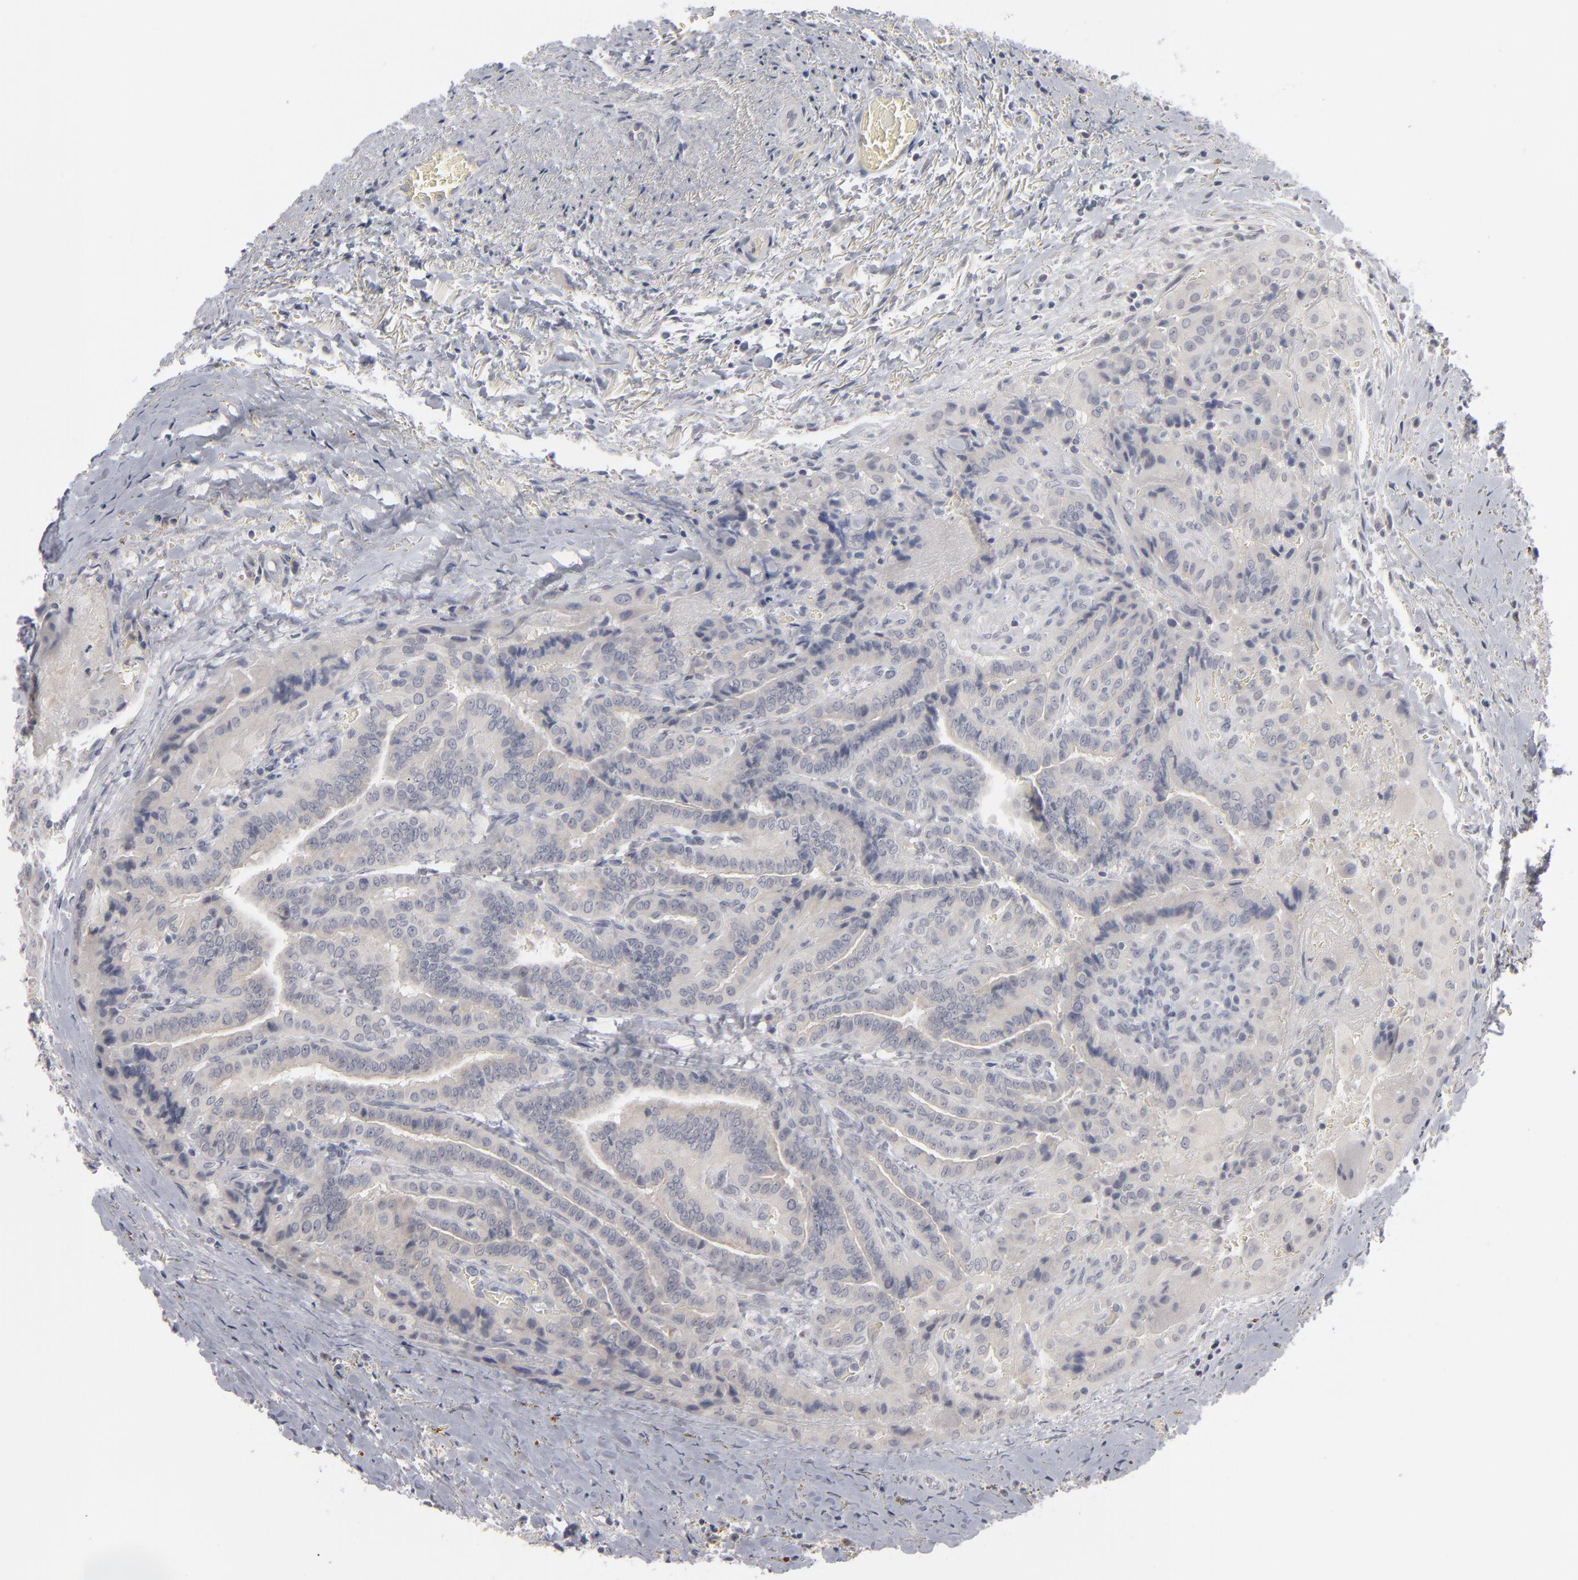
{"staining": {"intensity": "negative", "quantity": "none", "location": "none"}, "tissue": "thyroid cancer", "cell_type": "Tumor cells", "image_type": "cancer", "snomed": [{"axis": "morphology", "description": "Papillary adenocarcinoma, NOS"}, {"axis": "topography", "description": "Thyroid gland"}], "caption": "Photomicrograph shows no significant protein positivity in tumor cells of papillary adenocarcinoma (thyroid).", "gene": "KIAA1210", "patient": {"sex": "female", "age": 71}}